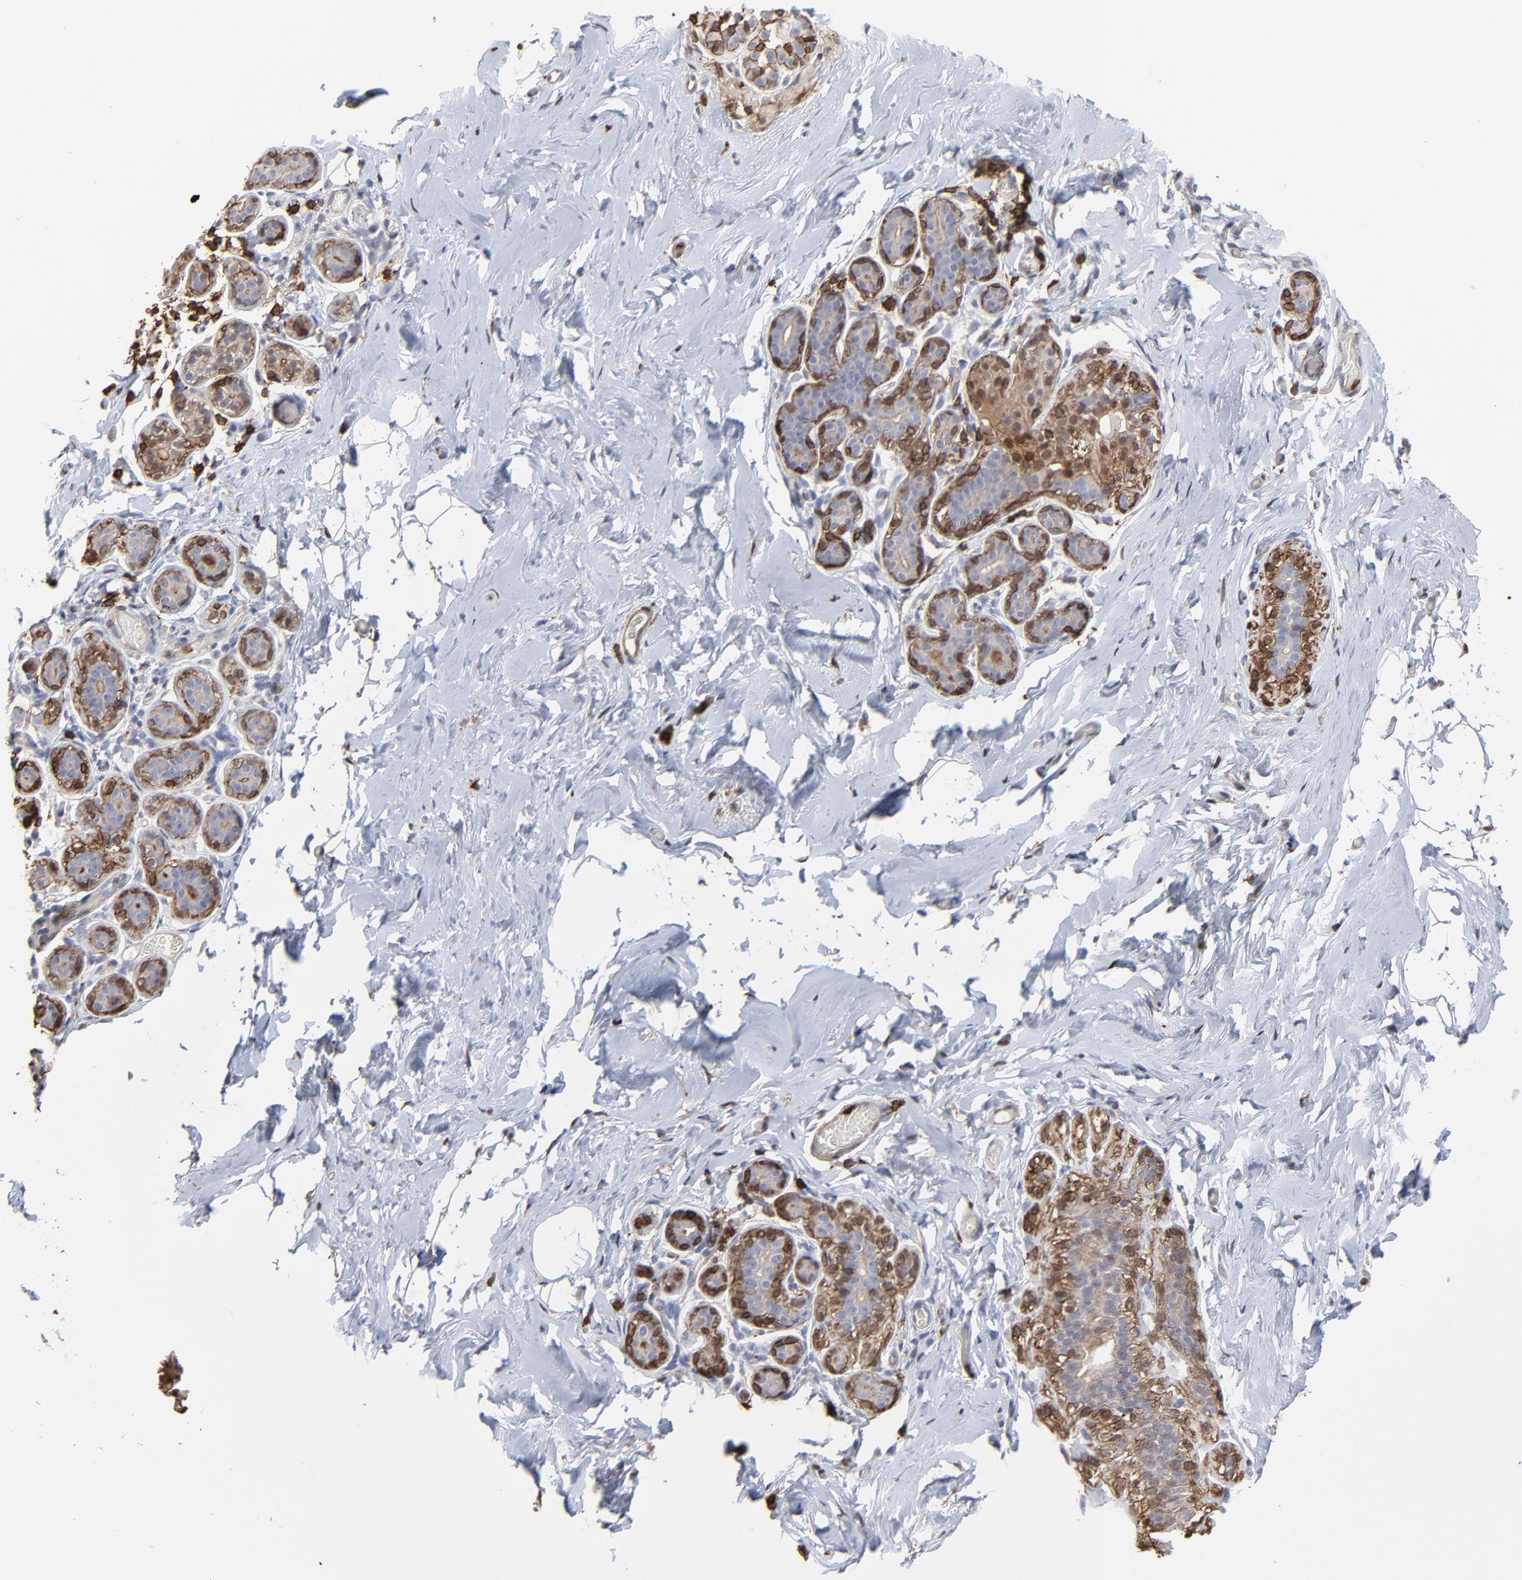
{"staining": {"intensity": "moderate", "quantity": ">75%", "location": "nuclear"}, "tissue": "breast", "cell_type": "Adipocytes", "image_type": "normal", "snomed": [{"axis": "morphology", "description": "Normal tissue, NOS"}, {"axis": "topography", "description": "Breast"}, {"axis": "topography", "description": "Soft tissue"}], "caption": "A high-resolution micrograph shows immunohistochemistry staining of normal breast, which reveals moderate nuclear staining in about >75% of adipocytes. Nuclei are stained in blue.", "gene": "SLC6A14", "patient": {"sex": "female", "age": 75}}